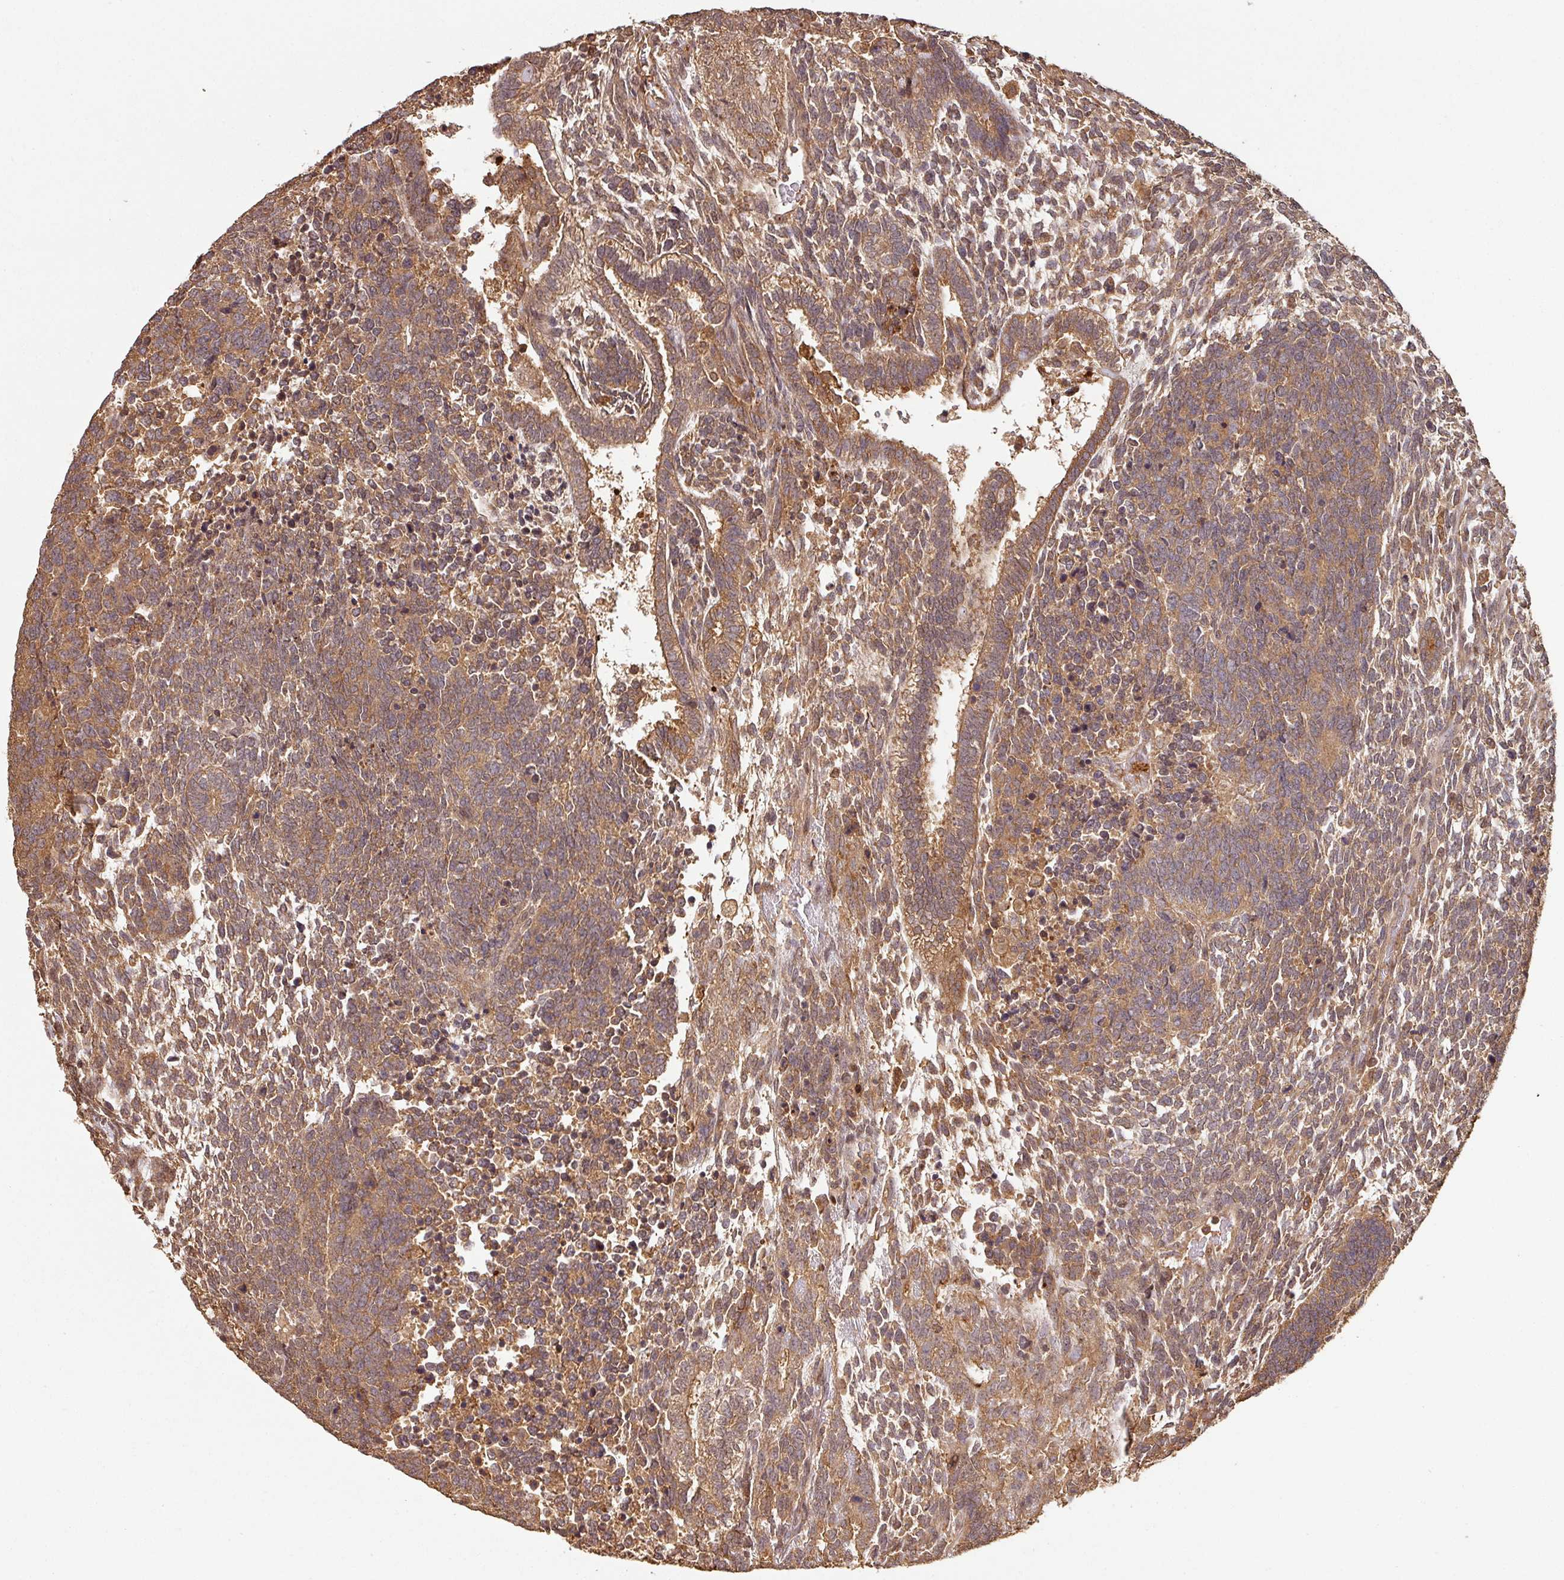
{"staining": {"intensity": "moderate", "quantity": ">75%", "location": "cytoplasmic/membranous"}, "tissue": "testis cancer", "cell_type": "Tumor cells", "image_type": "cancer", "snomed": [{"axis": "morphology", "description": "Carcinoma, Embryonal, NOS"}, {"axis": "topography", "description": "Testis"}], "caption": "There is medium levels of moderate cytoplasmic/membranous expression in tumor cells of testis cancer (embryonal carcinoma), as demonstrated by immunohistochemical staining (brown color).", "gene": "ZNF322", "patient": {"sex": "male", "age": 23}}